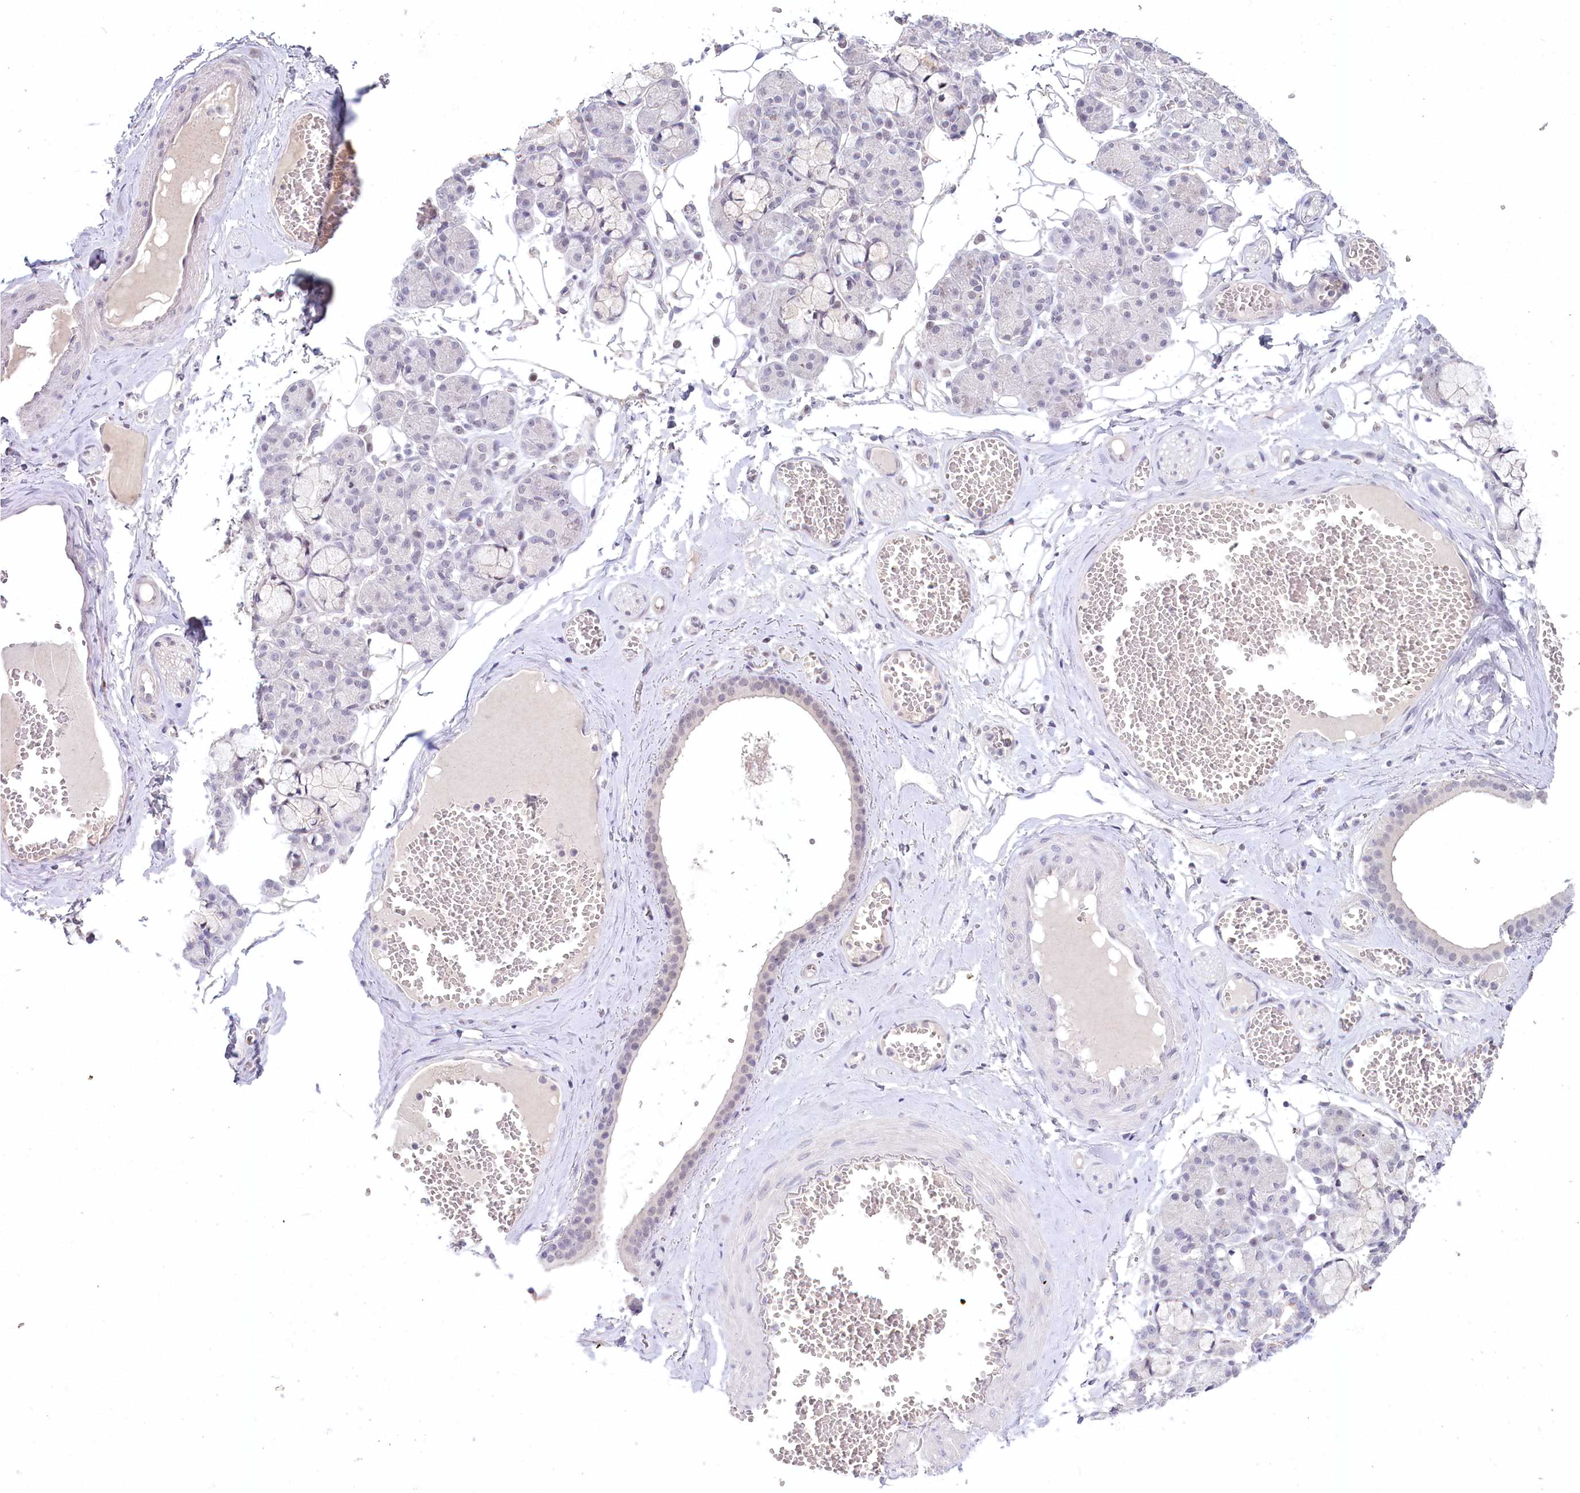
{"staining": {"intensity": "negative", "quantity": "none", "location": "none"}, "tissue": "salivary gland", "cell_type": "Glandular cells", "image_type": "normal", "snomed": [{"axis": "morphology", "description": "Normal tissue, NOS"}, {"axis": "topography", "description": "Salivary gland"}], "caption": "High magnification brightfield microscopy of unremarkable salivary gland stained with DAB (3,3'-diaminobenzidine) (brown) and counterstained with hematoxylin (blue): glandular cells show no significant staining. (DAB IHC with hematoxylin counter stain).", "gene": "AMTN", "patient": {"sex": "male", "age": 63}}